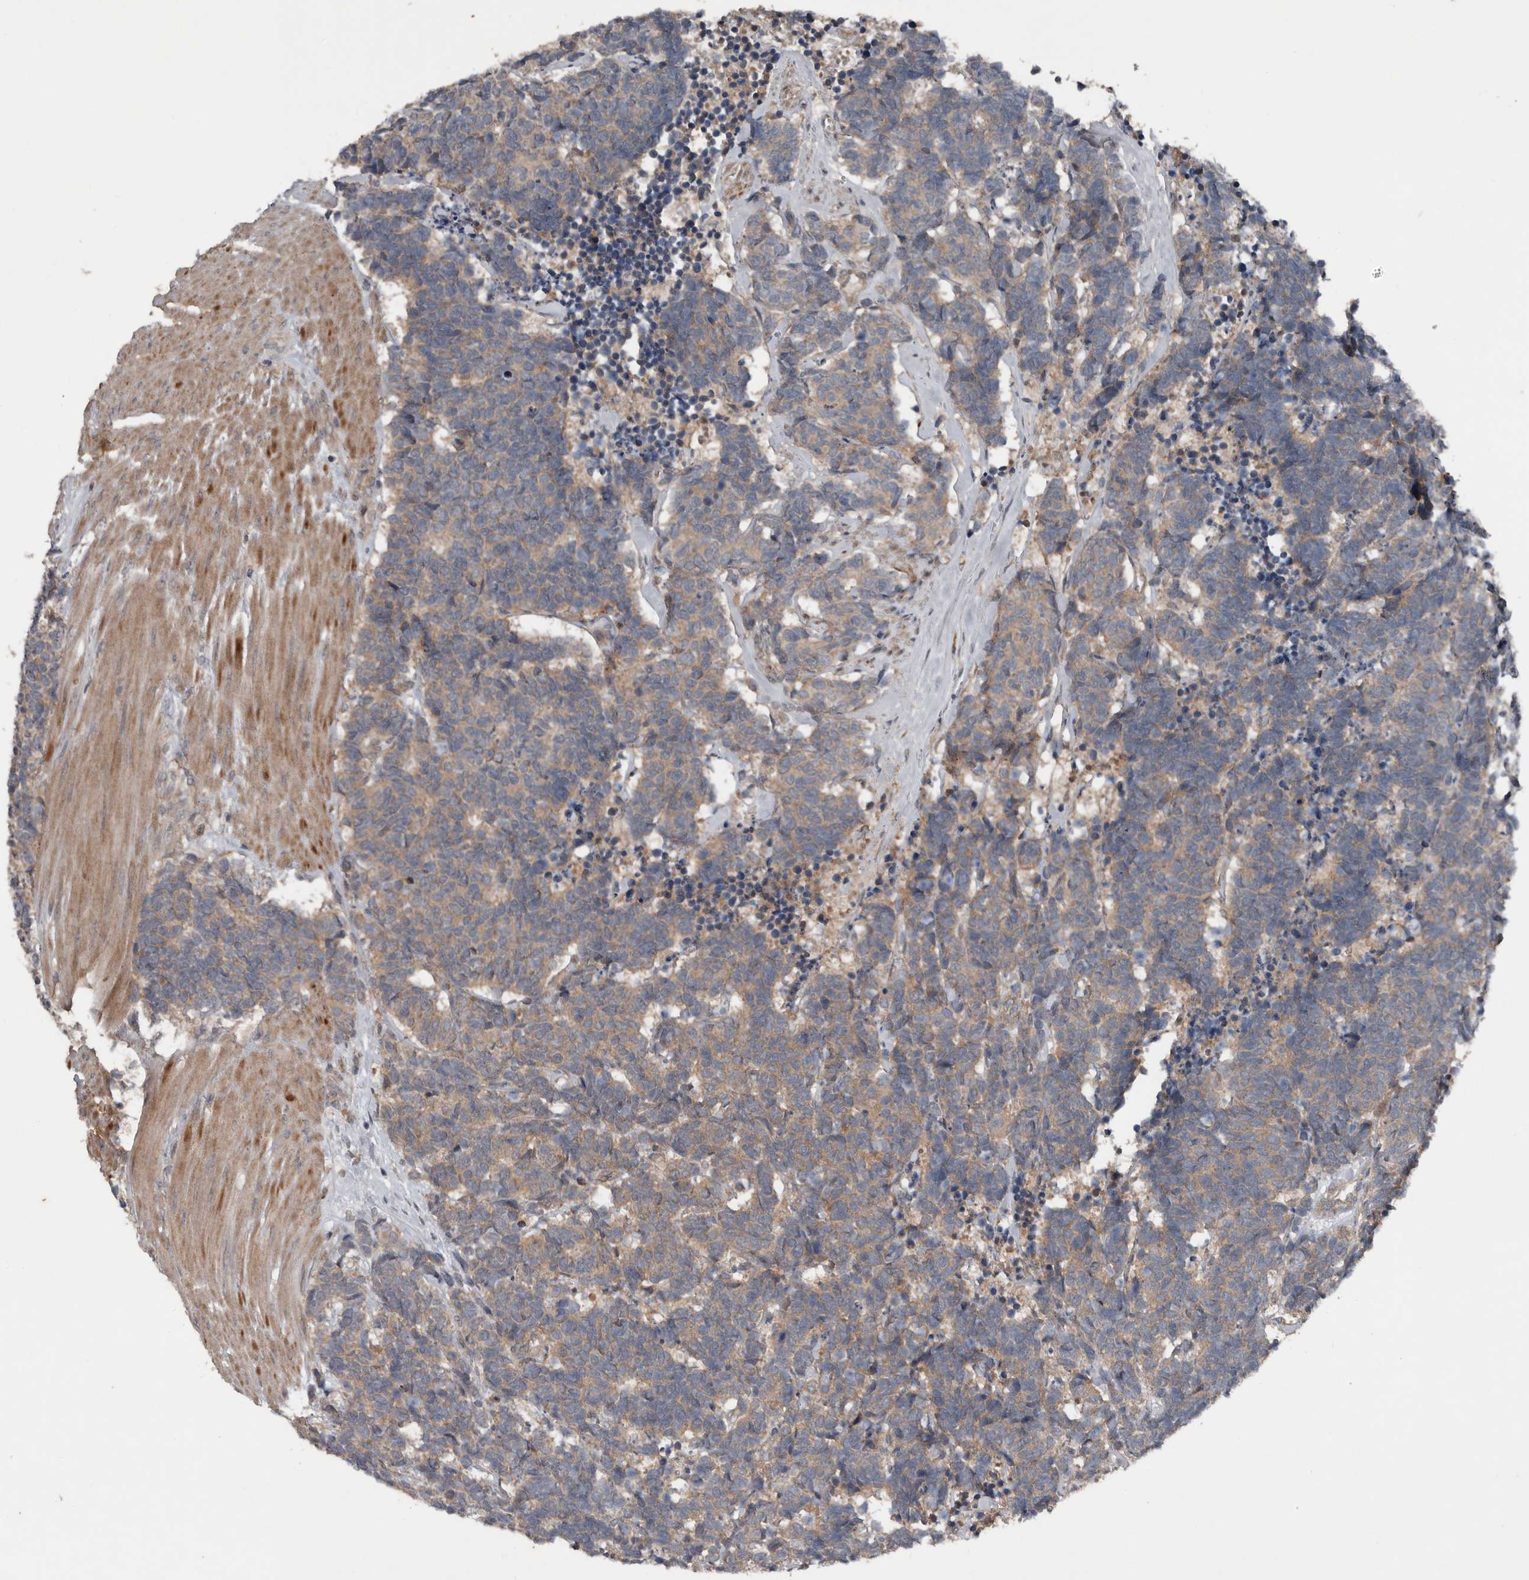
{"staining": {"intensity": "weak", "quantity": ">75%", "location": "cytoplasmic/membranous"}, "tissue": "carcinoid", "cell_type": "Tumor cells", "image_type": "cancer", "snomed": [{"axis": "morphology", "description": "Carcinoma, NOS"}, {"axis": "morphology", "description": "Carcinoid, malignant, NOS"}, {"axis": "topography", "description": "Urinary bladder"}], "caption": "IHC image of neoplastic tissue: human carcinoma stained using IHC reveals low levels of weak protein expression localized specifically in the cytoplasmic/membranous of tumor cells, appearing as a cytoplasmic/membranous brown color.", "gene": "DNAJB4", "patient": {"sex": "male", "age": 57}}